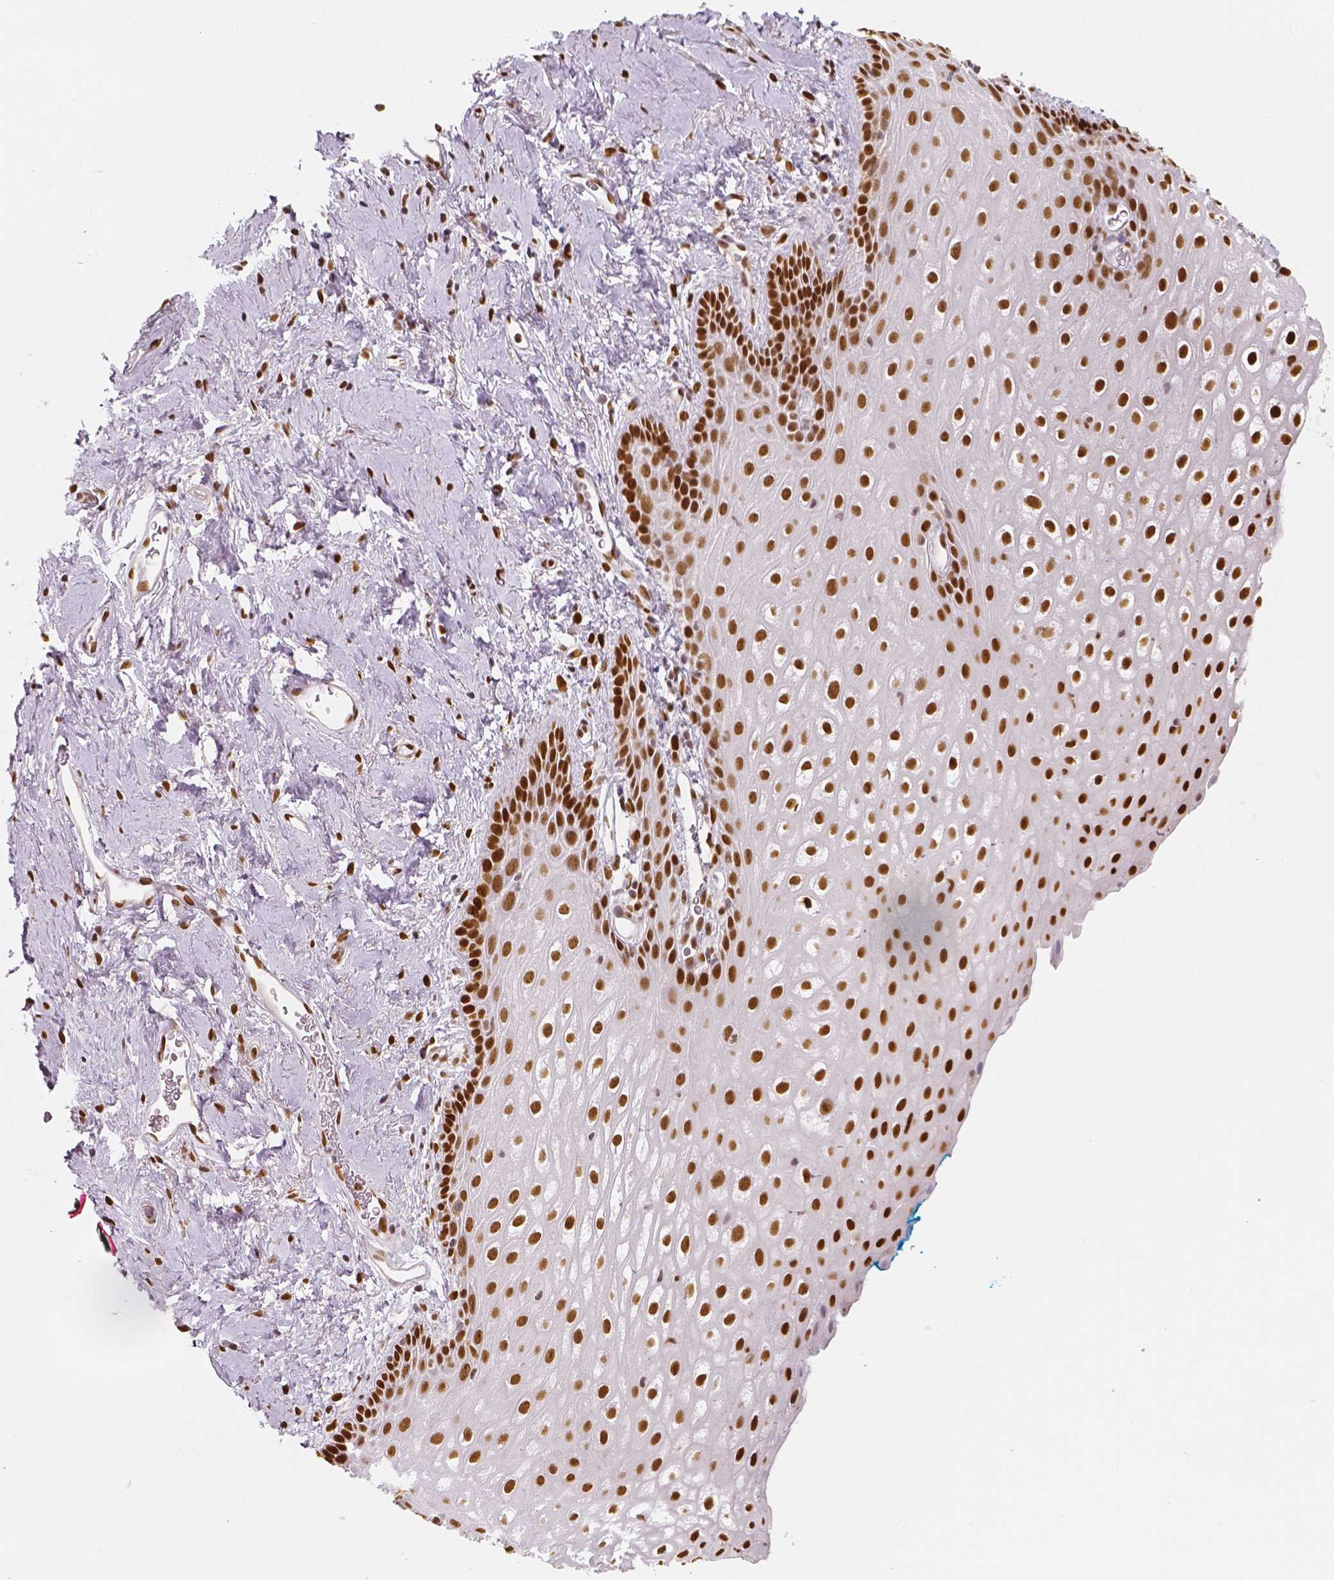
{"staining": {"intensity": "strong", "quantity": ">75%", "location": "nuclear"}, "tissue": "vagina", "cell_type": "Squamous epithelial cells", "image_type": "normal", "snomed": [{"axis": "morphology", "description": "Normal tissue, NOS"}, {"axis": "morphology", "description": "Adenocarcinoma, NOS"}, {"axis": "topography", "description": "Rectum"}, {"axis": "topography", "description": "Vagina"}, {"axis": "topography", "description": "Peripheral nerve tissue"}], "caption": "Immunohistochemistry (IHC) (DAB (3,3'-diaminobenzidine)) staining of benign human vagina shows strong nuclear protein positivity in approximately >75% of squamous epithelial cells. The protein of interest is stained brown, and the nuclei are stained in blue (DAB IHC with brightfield microscopy, high magnification).", "gene": "NUCKS1", "patient": {"sex": "female", "age": 71}}